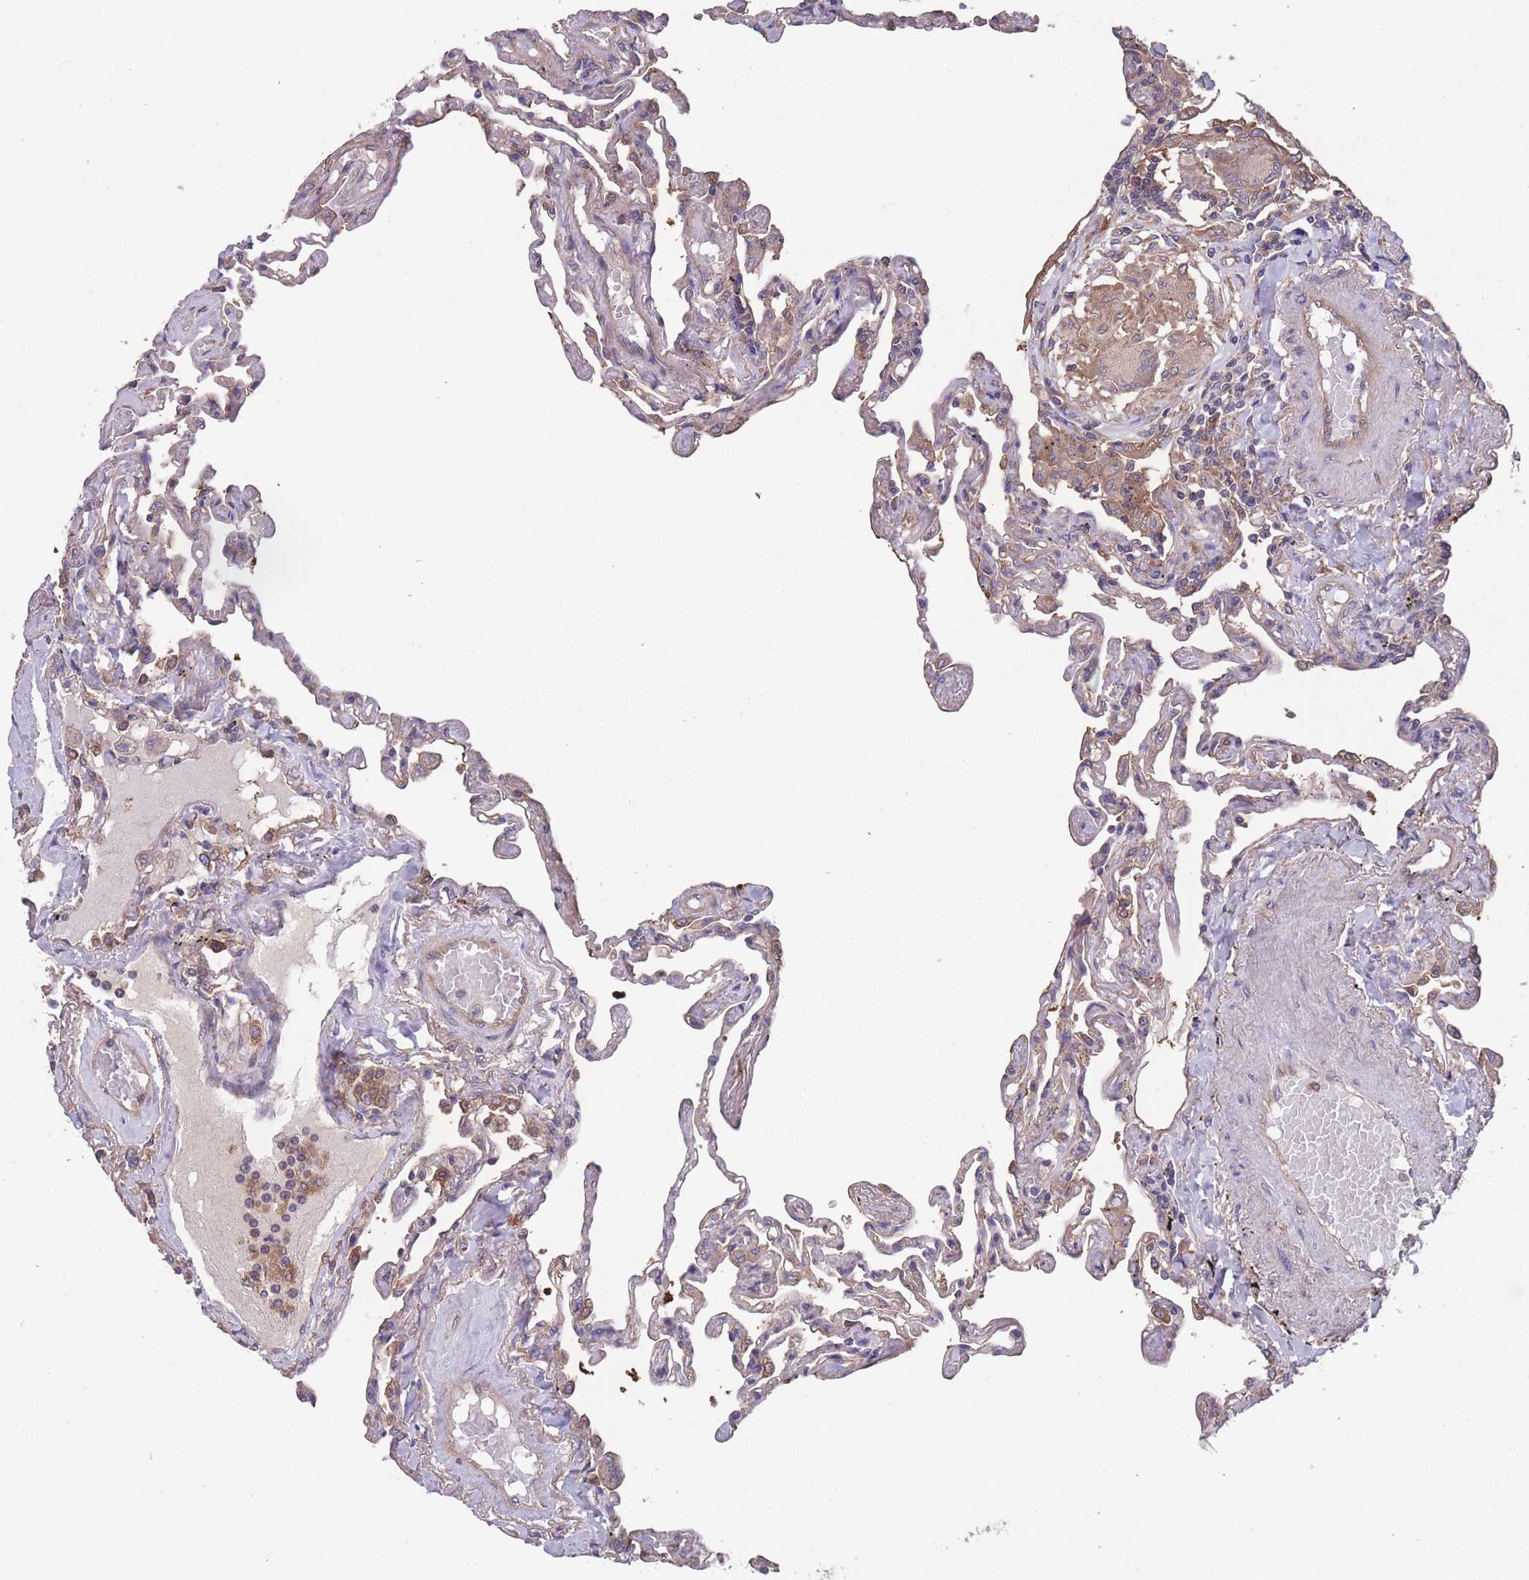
{"staining": {"intensity": "weak", "quantity": "25%-75%", "location": "cytoplasmic/membranous"}, "tissue": "lung", "cell_type": "Alveolar cells", "image_type": "normal", "snomed": [{"axis": "morphology", "description": "Normal tissue, NOS"}, {"axis": "topography", "description": "Lung"}], "caption": "Lung stained with a brown dye reveals weak cytoplasmic/membranous positive staining in approximately 25%-75% of alveolar cells.", "gene": "ZPR1", "patient": {"sex": "female", "age": 67}}